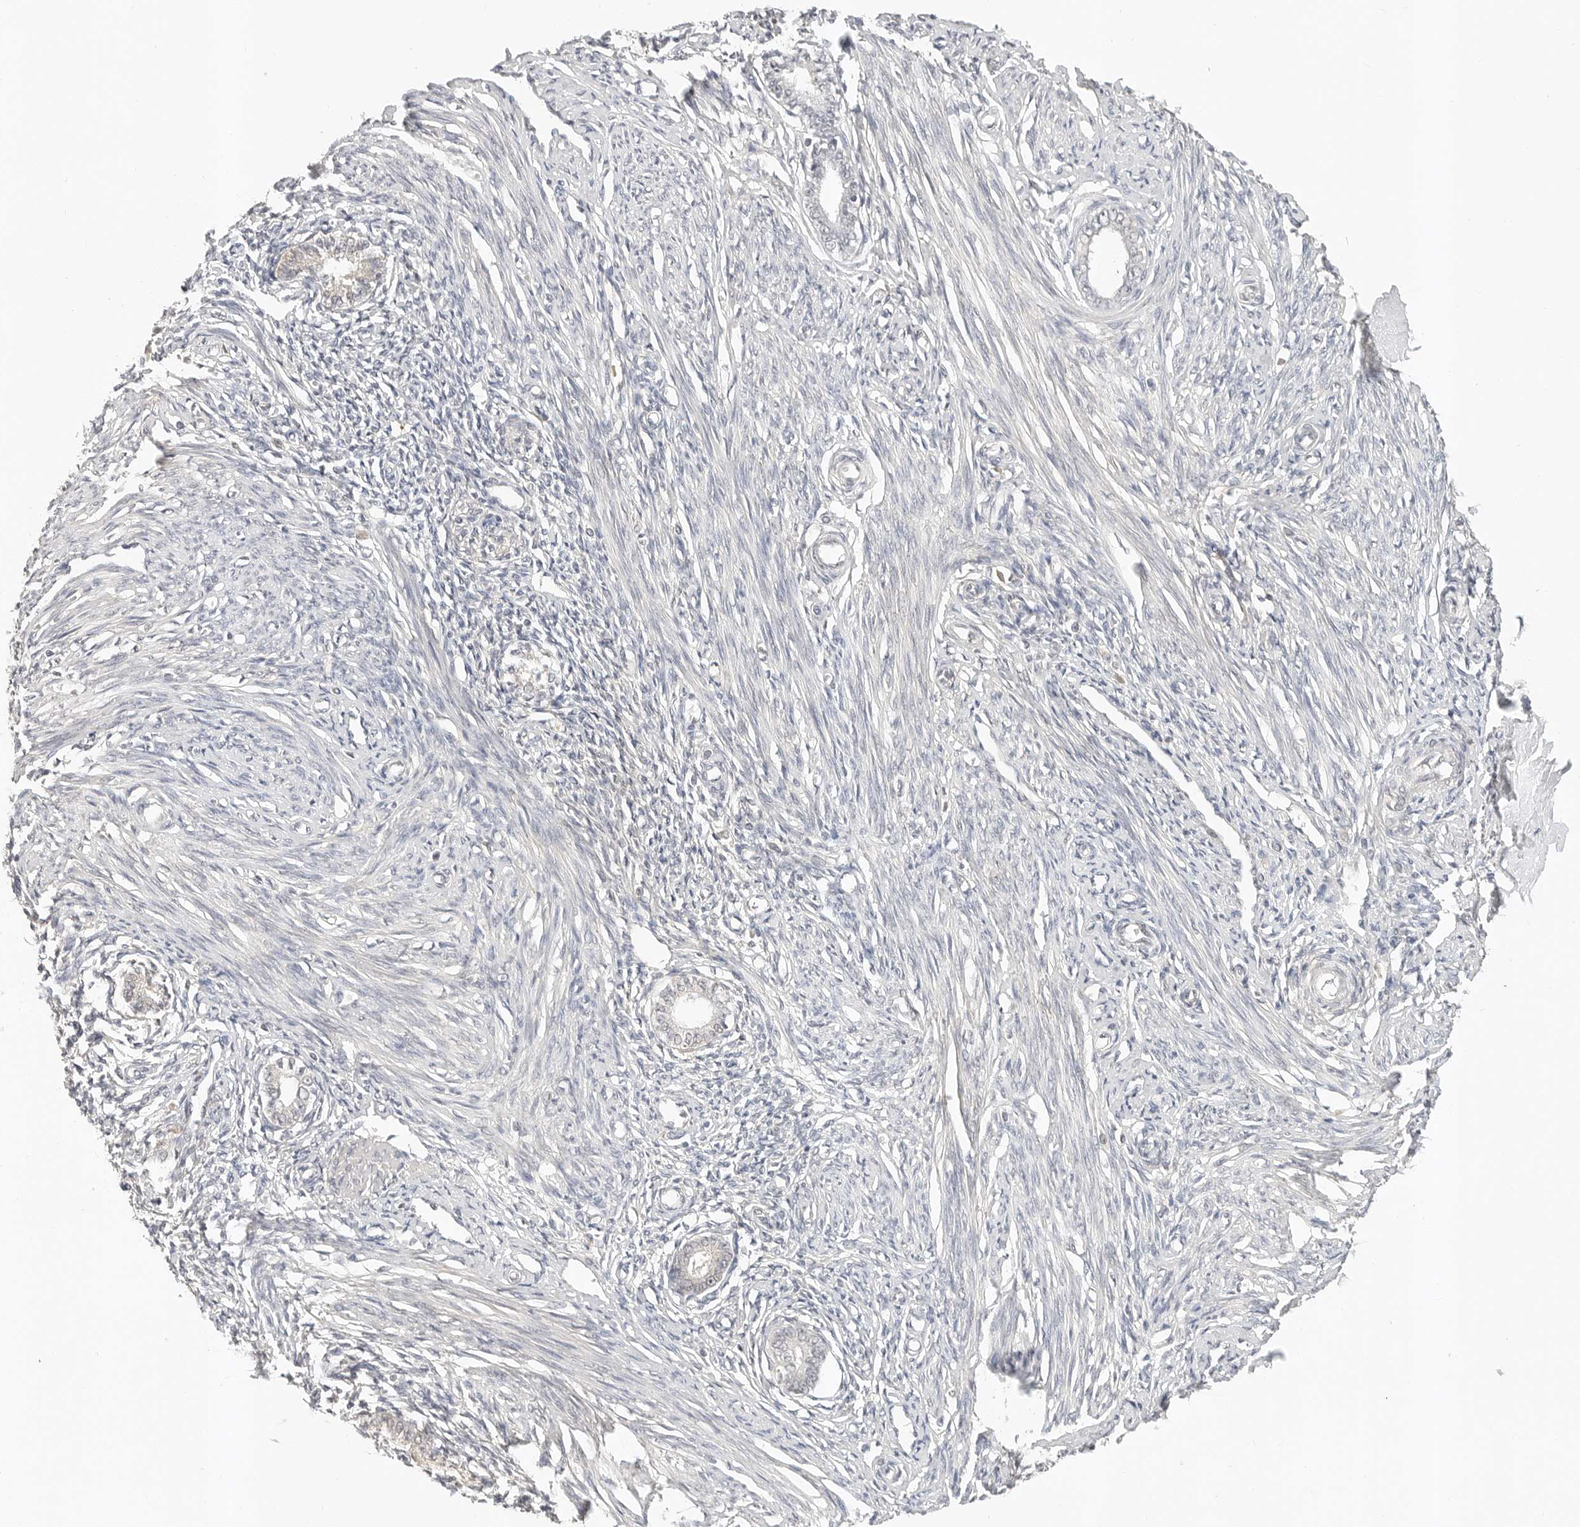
{"staining": {"intensity": "negative", "quantity": "none", "location": "none"}, "tissue": "endometrium", "cell_type": "Cells in endometrial stroma", "image_type": "normal", "snomed": [{"axis": "morphology", "description": "Normal tissue, NOS"}, {"axis": "topography", "description": "Endometrium"}], "caption": "This micrograph is of unremarkable endometrium stained with immunohistochemistry (IHC) to label a protein in brown with the nuclei are counter-stained blue. There is no expression in cells in endometrial stroma. (Stains: DAB IHC with hematoxylin counter stain, Microscopy: brightfield microscopy at high magnification).", "gene": "IL24", "patient": {"sex": "female", "age": 56}}